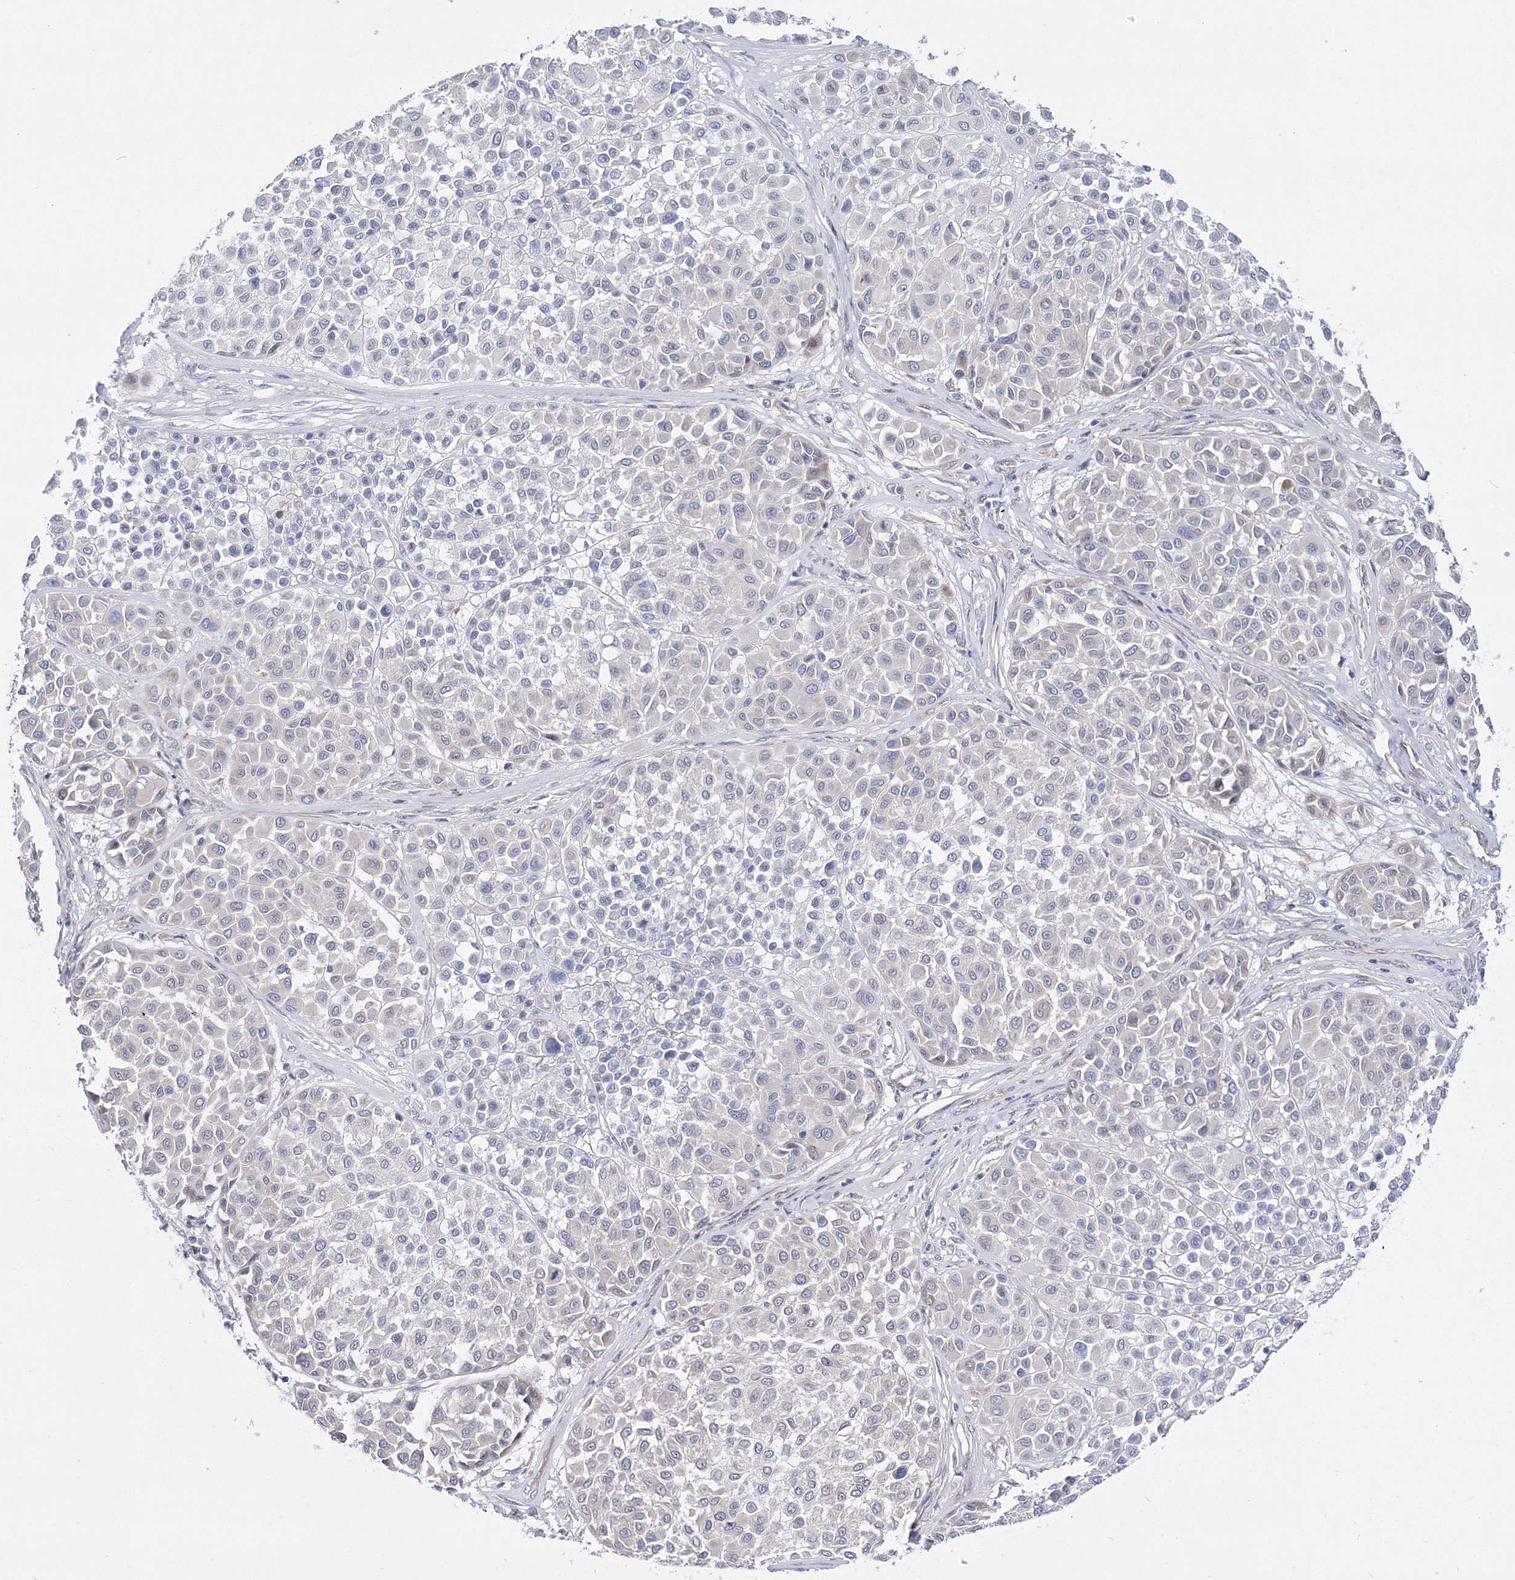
{"staining": {"intensity": "negative", "quantity": "none", "location": "none"}, "tissue": "melanoma", "cell_type": "Tumor cells", "image_type": "cancer", "snomed": [{"axis": "morphology", "description": "Malignant melanoma, Metastatic site"}, {"axis": "topography", "description": "Soft tissue"}], "caption": "Photomicrograph shows no significant protein expression in tumor cells of malignant melanoma (metastatic site). (DAB (3,3'-diaminobenzidine) IHC with hematoxylin counter stain).", "gene": "ARHGAP32", "patient": {"sex": "male", "age": 41}}